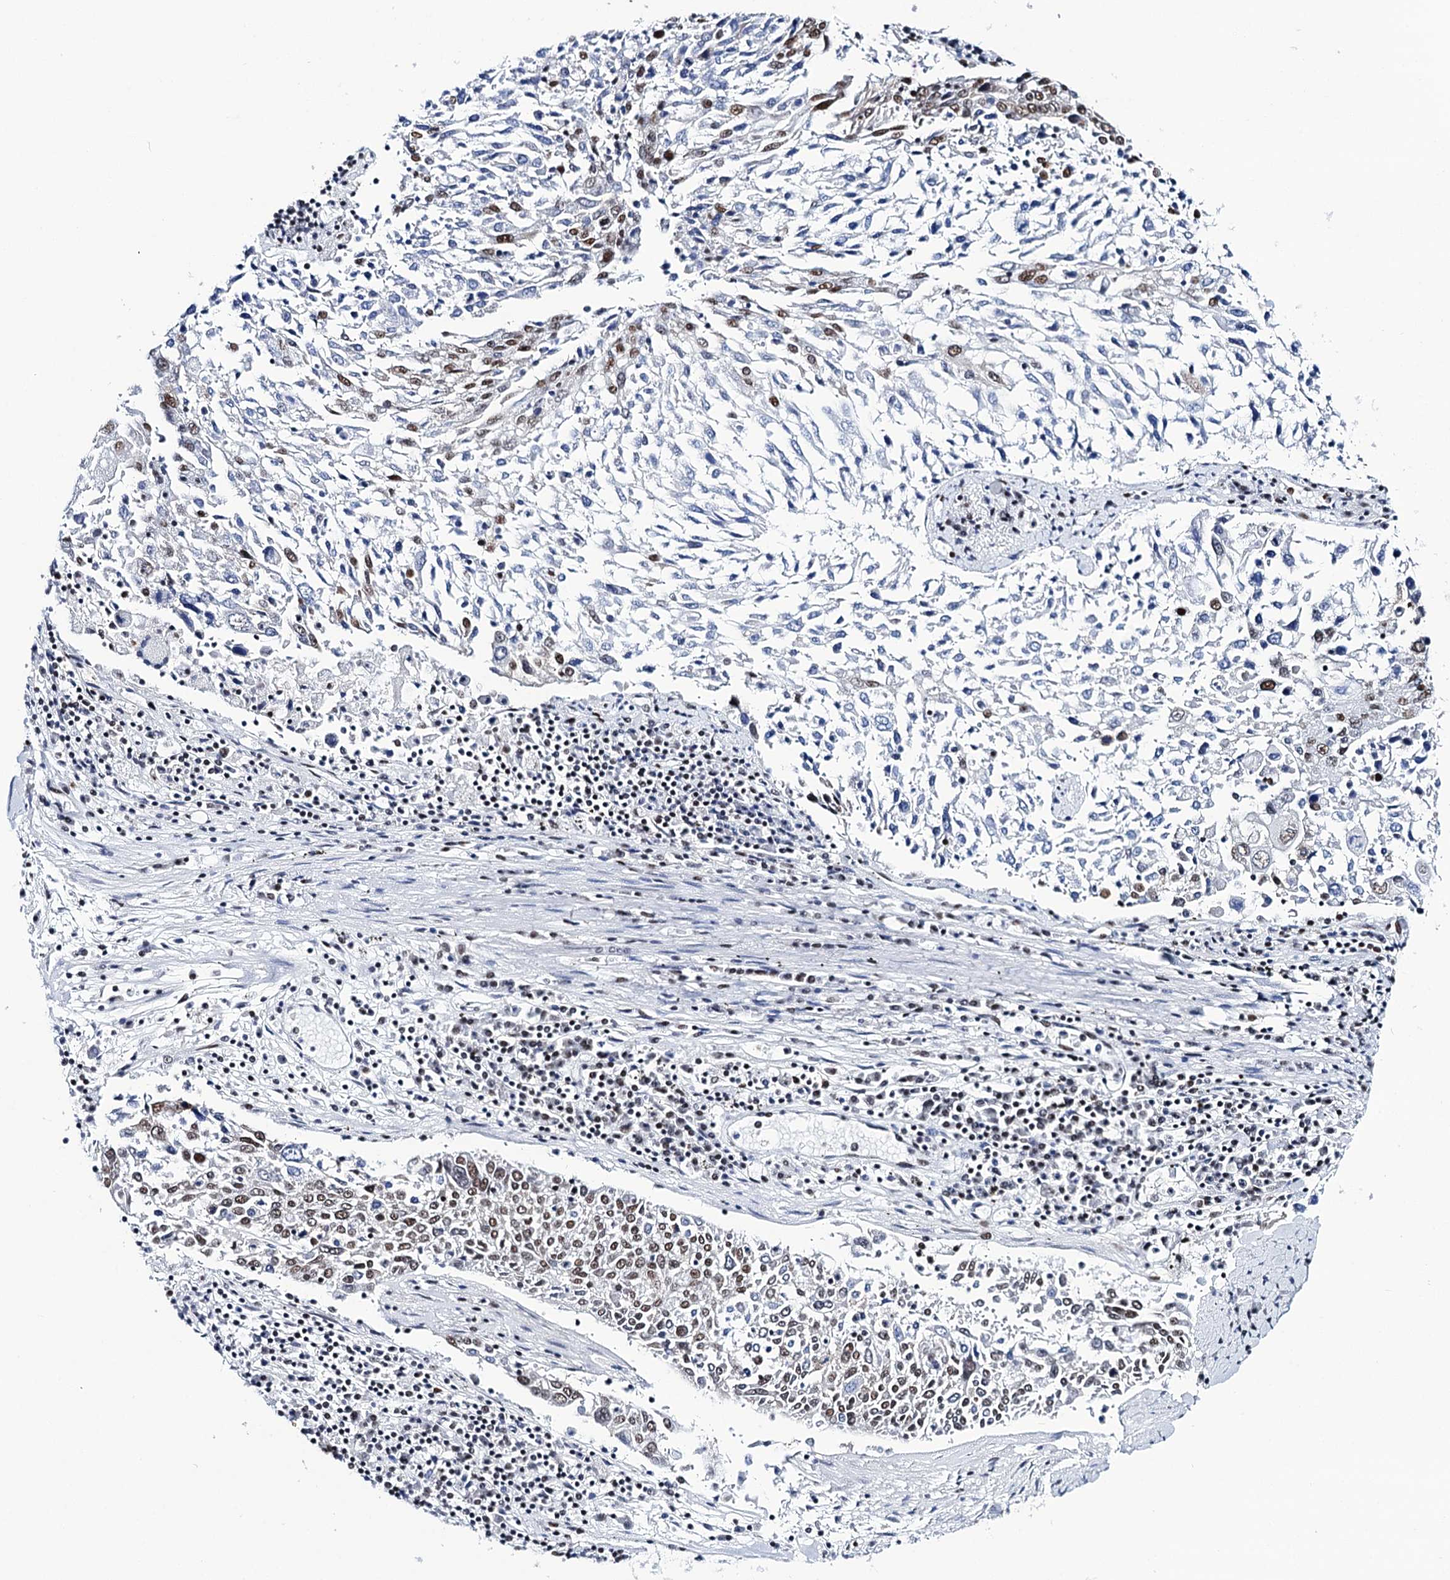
{"staining": {"intensity": "moderate", "quantity": "<25%", "location": "nuclear"}, "tissue": "lung cancer", "cell_type": "Tumor cells", "image_type": "cancer", "snomed": [{"axis": "morphology", "description": "Squamous cell carcinoma, NOS"}, {"axis": "topography", "description": "Lung"}], "caption": "DAB immunohistochemical staining of human lung cancer (squamous cell carcinoma) demonstrates moderate nuclear protein expression in about <25% of tumor cells.", "gene": "MATR3", "patient": {"sex": "male", "age": 65}}